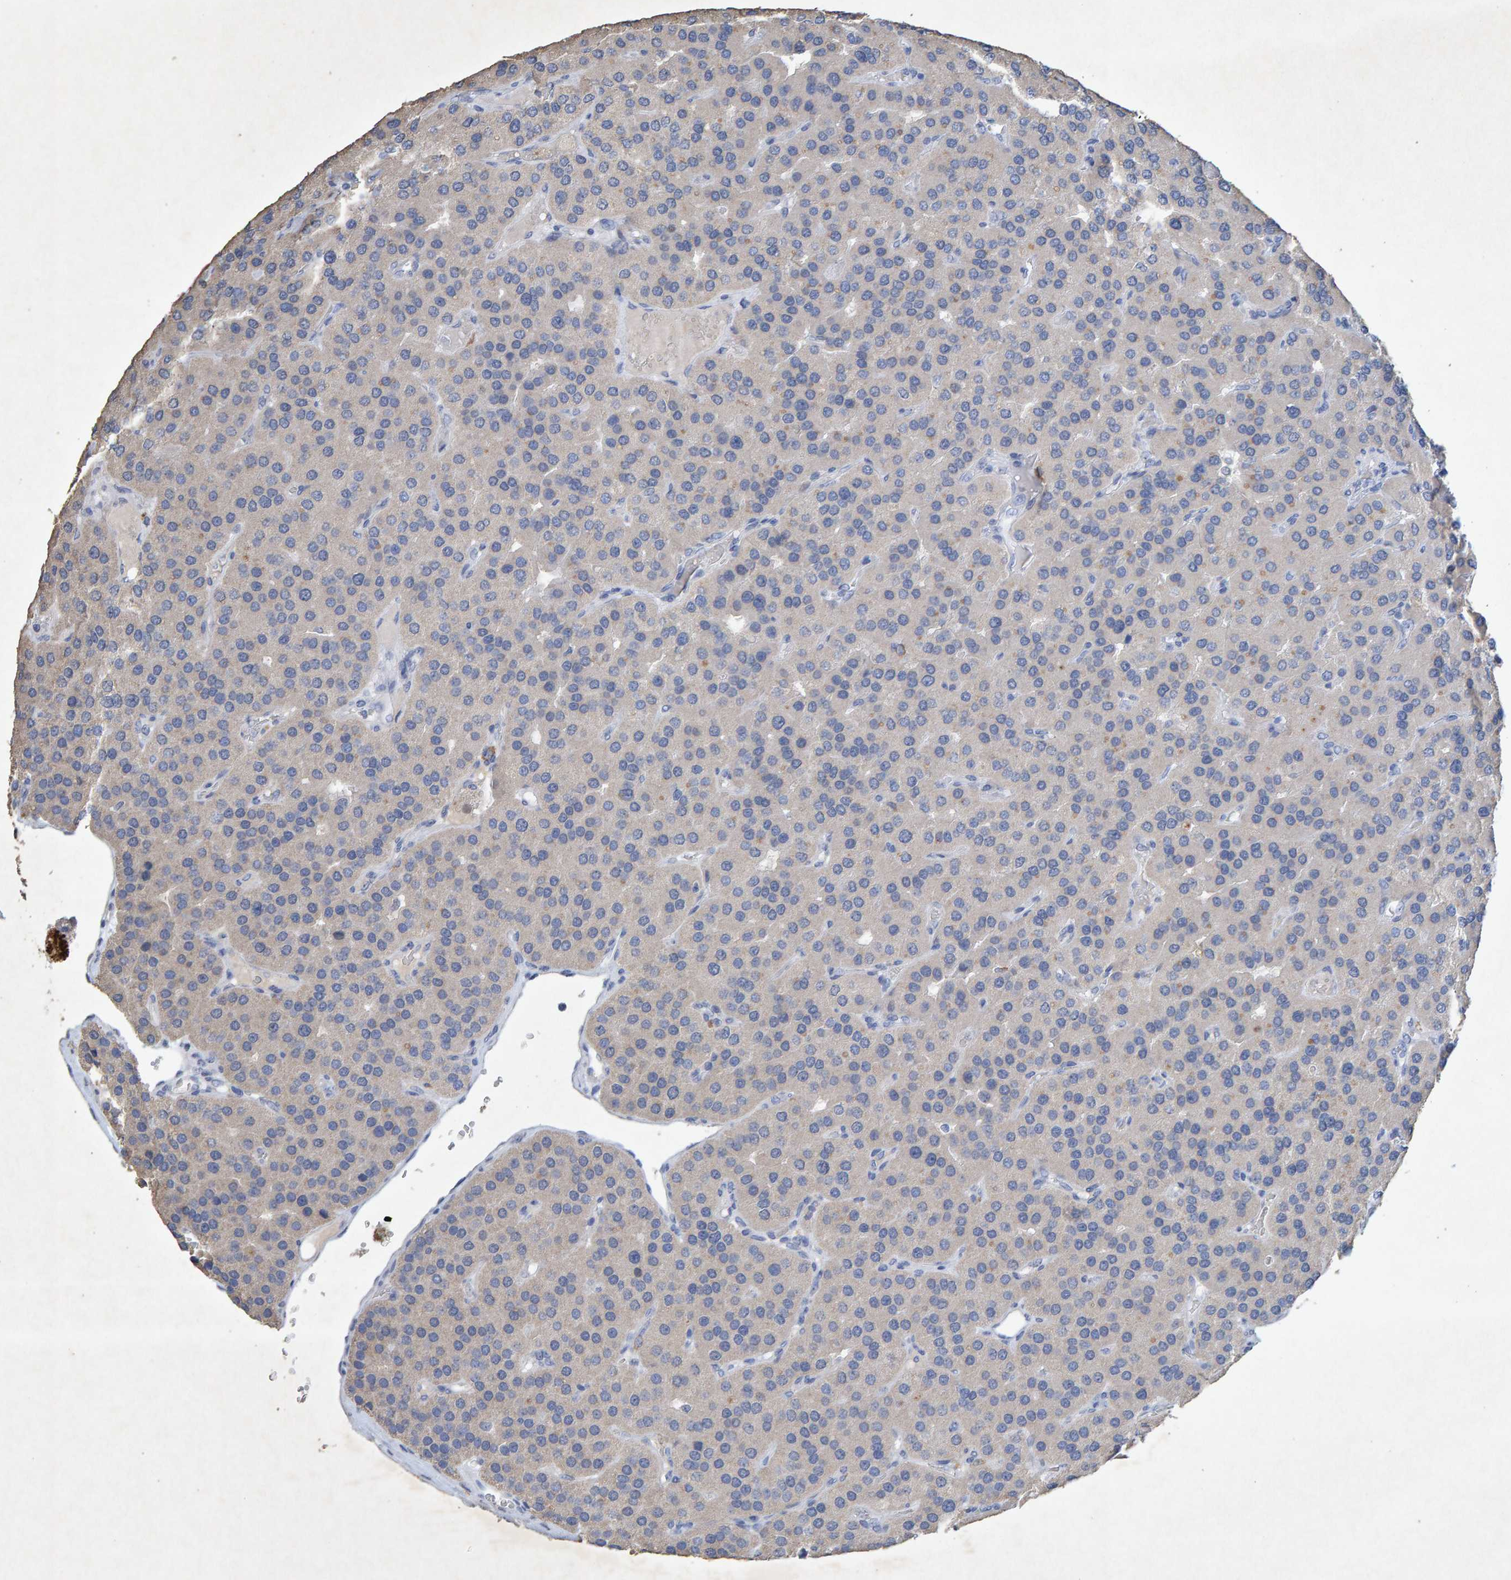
{"staining": {"intensity": "negative", "quantity": "none", "location": "none"}, "tissue": "parathyroid gland", "cell_type": "Glandular cells", "image_type": "normal", "snomed": [{"axis": "morphology", "description": "Normal tissue, NOS"}, {"axis": "morphology", "description": "Adenoma, NOS"}, {"axis": "topography", "description": "Parathyroid gland"}], "caption": "Immunohistochemical staining of benign parathyroid gland demonstrates no significant positivity in glandular cells. (Stains: DAB (3,3'-diaminobenzidine) immunohistochemistry with hematoxylin counter stain, Microscopy: brightfield microscopy at high magnification).", "gene": "CTH", "patient": {"sex": "female", "age": 86}}